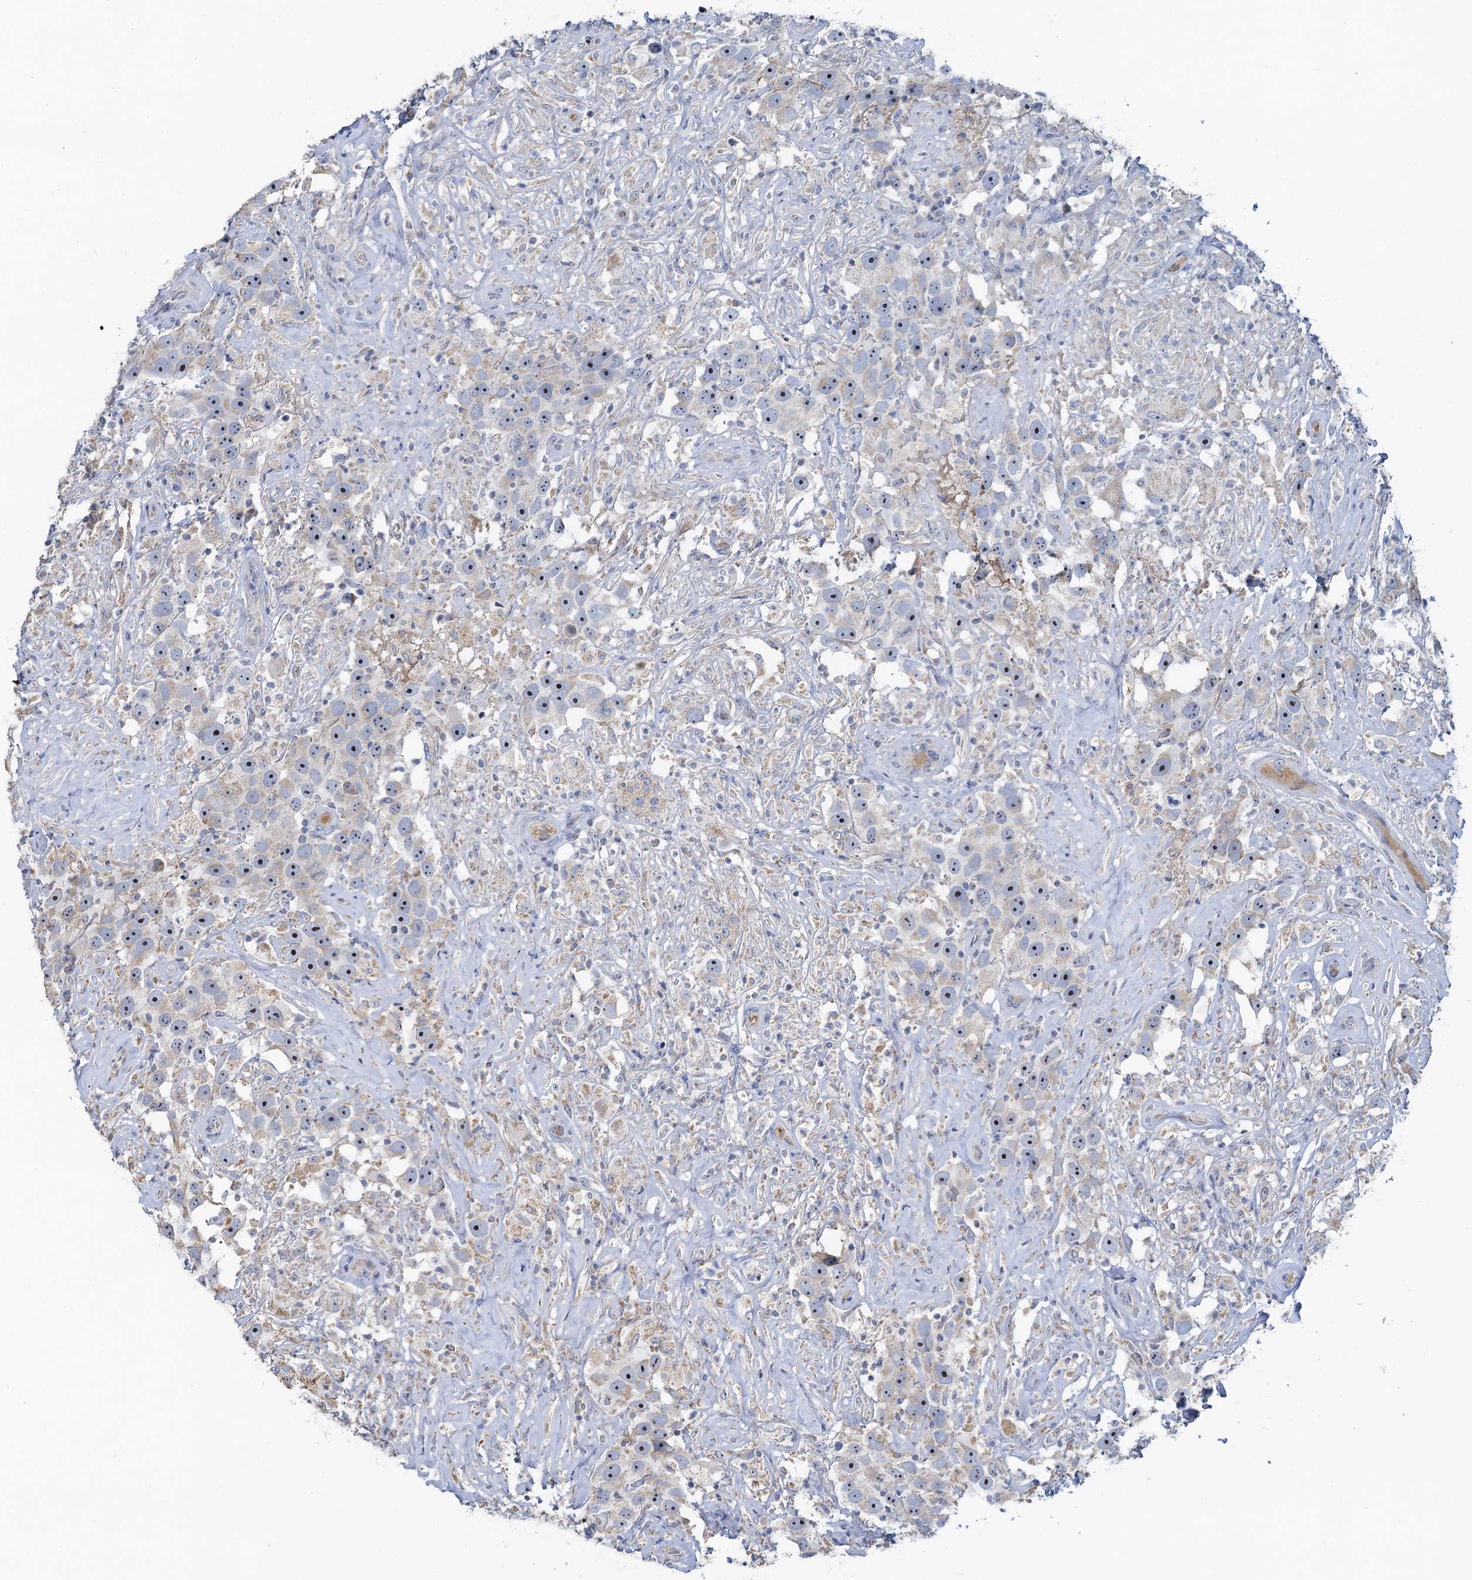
{"staining": {"intensity": "negative", "quantity": "none", "location": "none"}, "tissue": "testis cancer", "cell_type": "Tumor cells", "image_type": "cancer", "snomed": [{"axis": "morphology", "description": "Seminoma, NOS"}, {"axis": "topography", "description": "Testis"}], "caption": "This is a histopathology image of IHC staining of testis cancer, which shows no positivity in tumor cells.", "gene": "PLLP", "patient": {"sex": "male", "age": 49}}